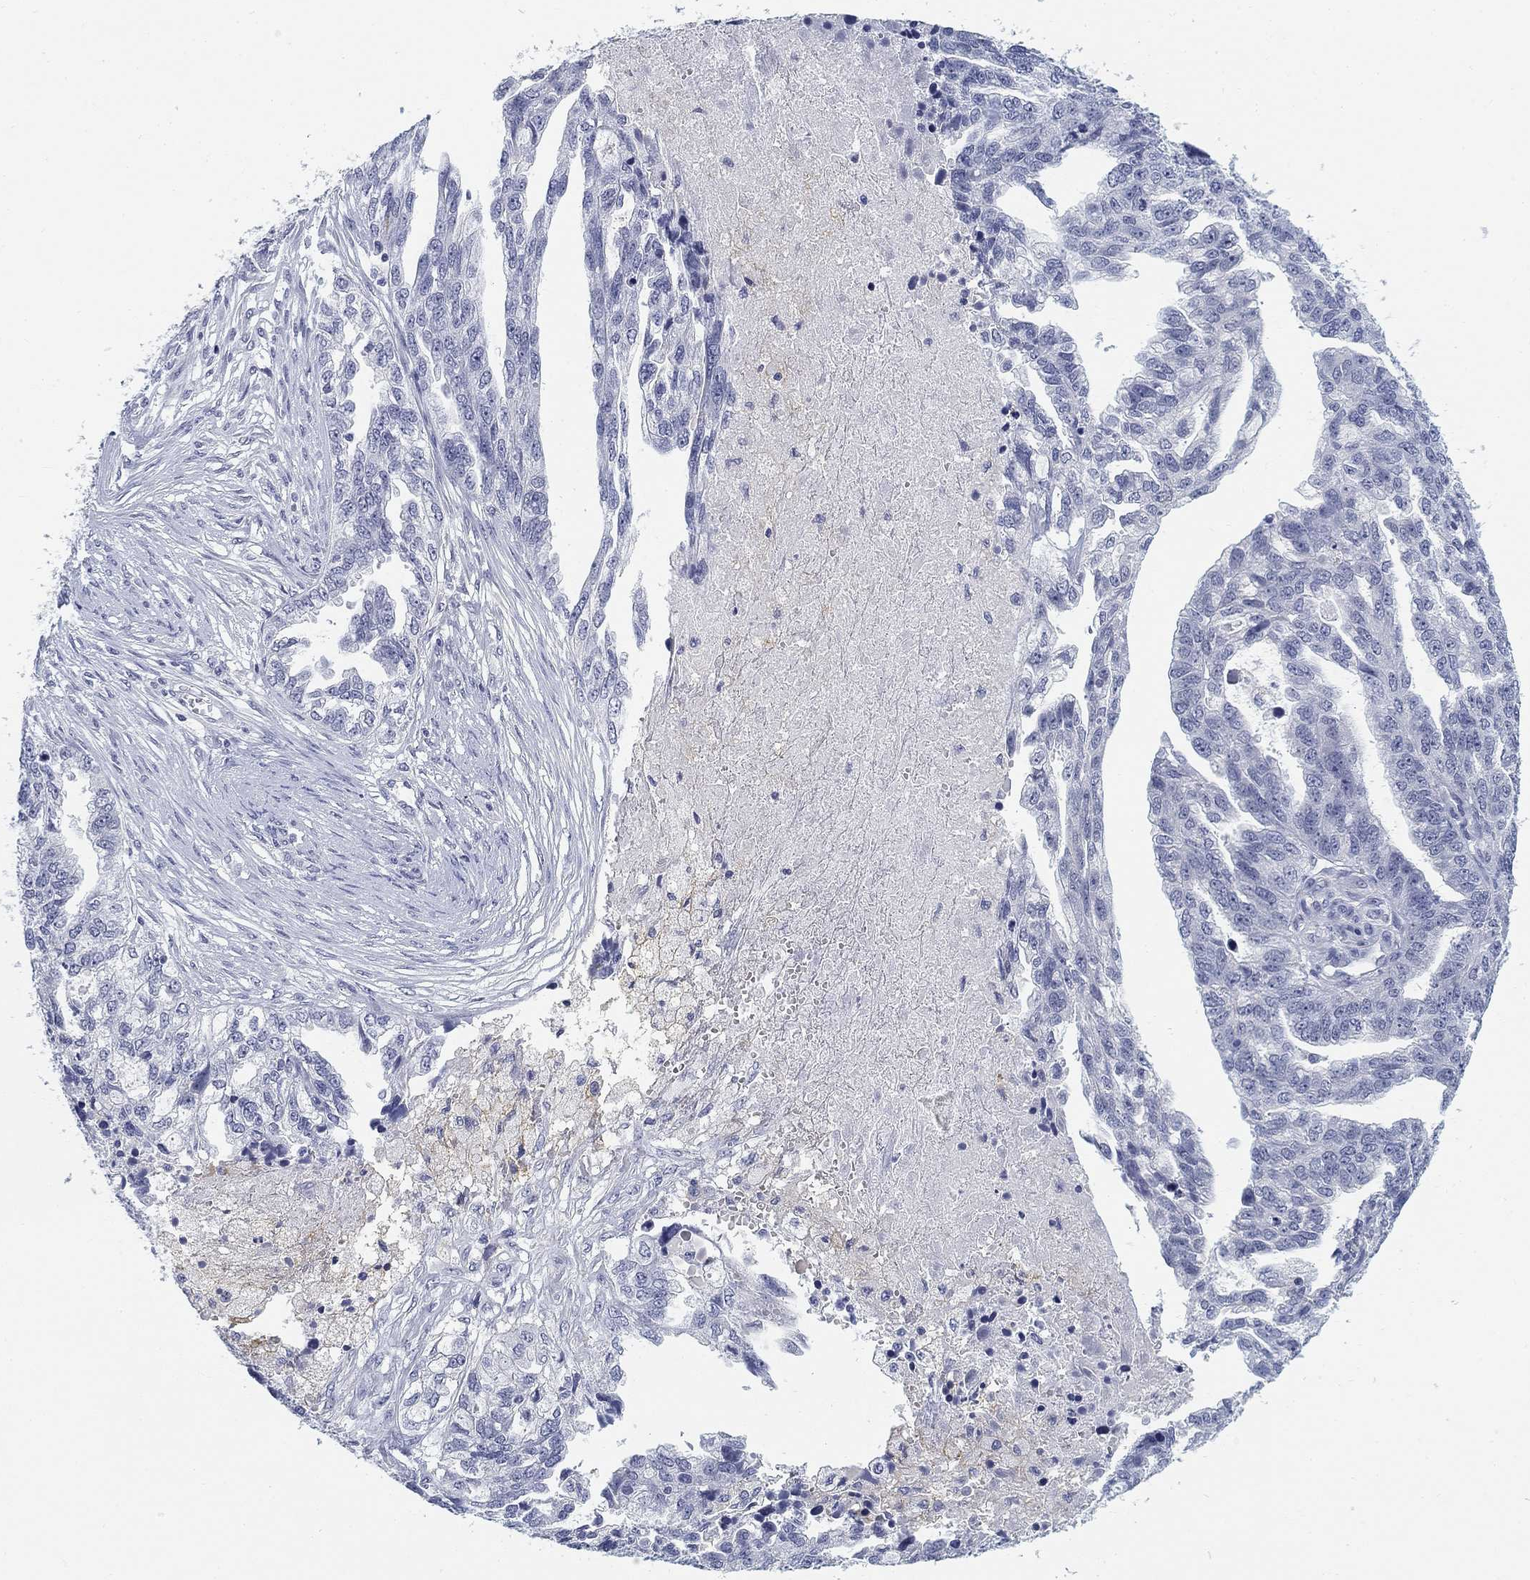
{"staining": {"intensity": "negative", "quantity": "none", "location": "none"}, "tissue": "ovarian cancer", "cell_type": "Tumor cells", "image_type": "cancer", "snomed": [{"axis": "morphology", "description": "Cystadenocarcinoma, serous, NOS"}, {"axis": "topography", "description": "Ovary"}], "caption": "Immunohistochemistry (IHC) of ovarian cancer shows no expression in tumor cells. (Stains: DAB (3,3'-diaminobenzidine) immunohistochemistry with hematoxylin counter stain, Microscopy: brightfield microscopy at high magnification).", "gene": "SLC2A5", "patient": {"sex": "female", "age": 51}}